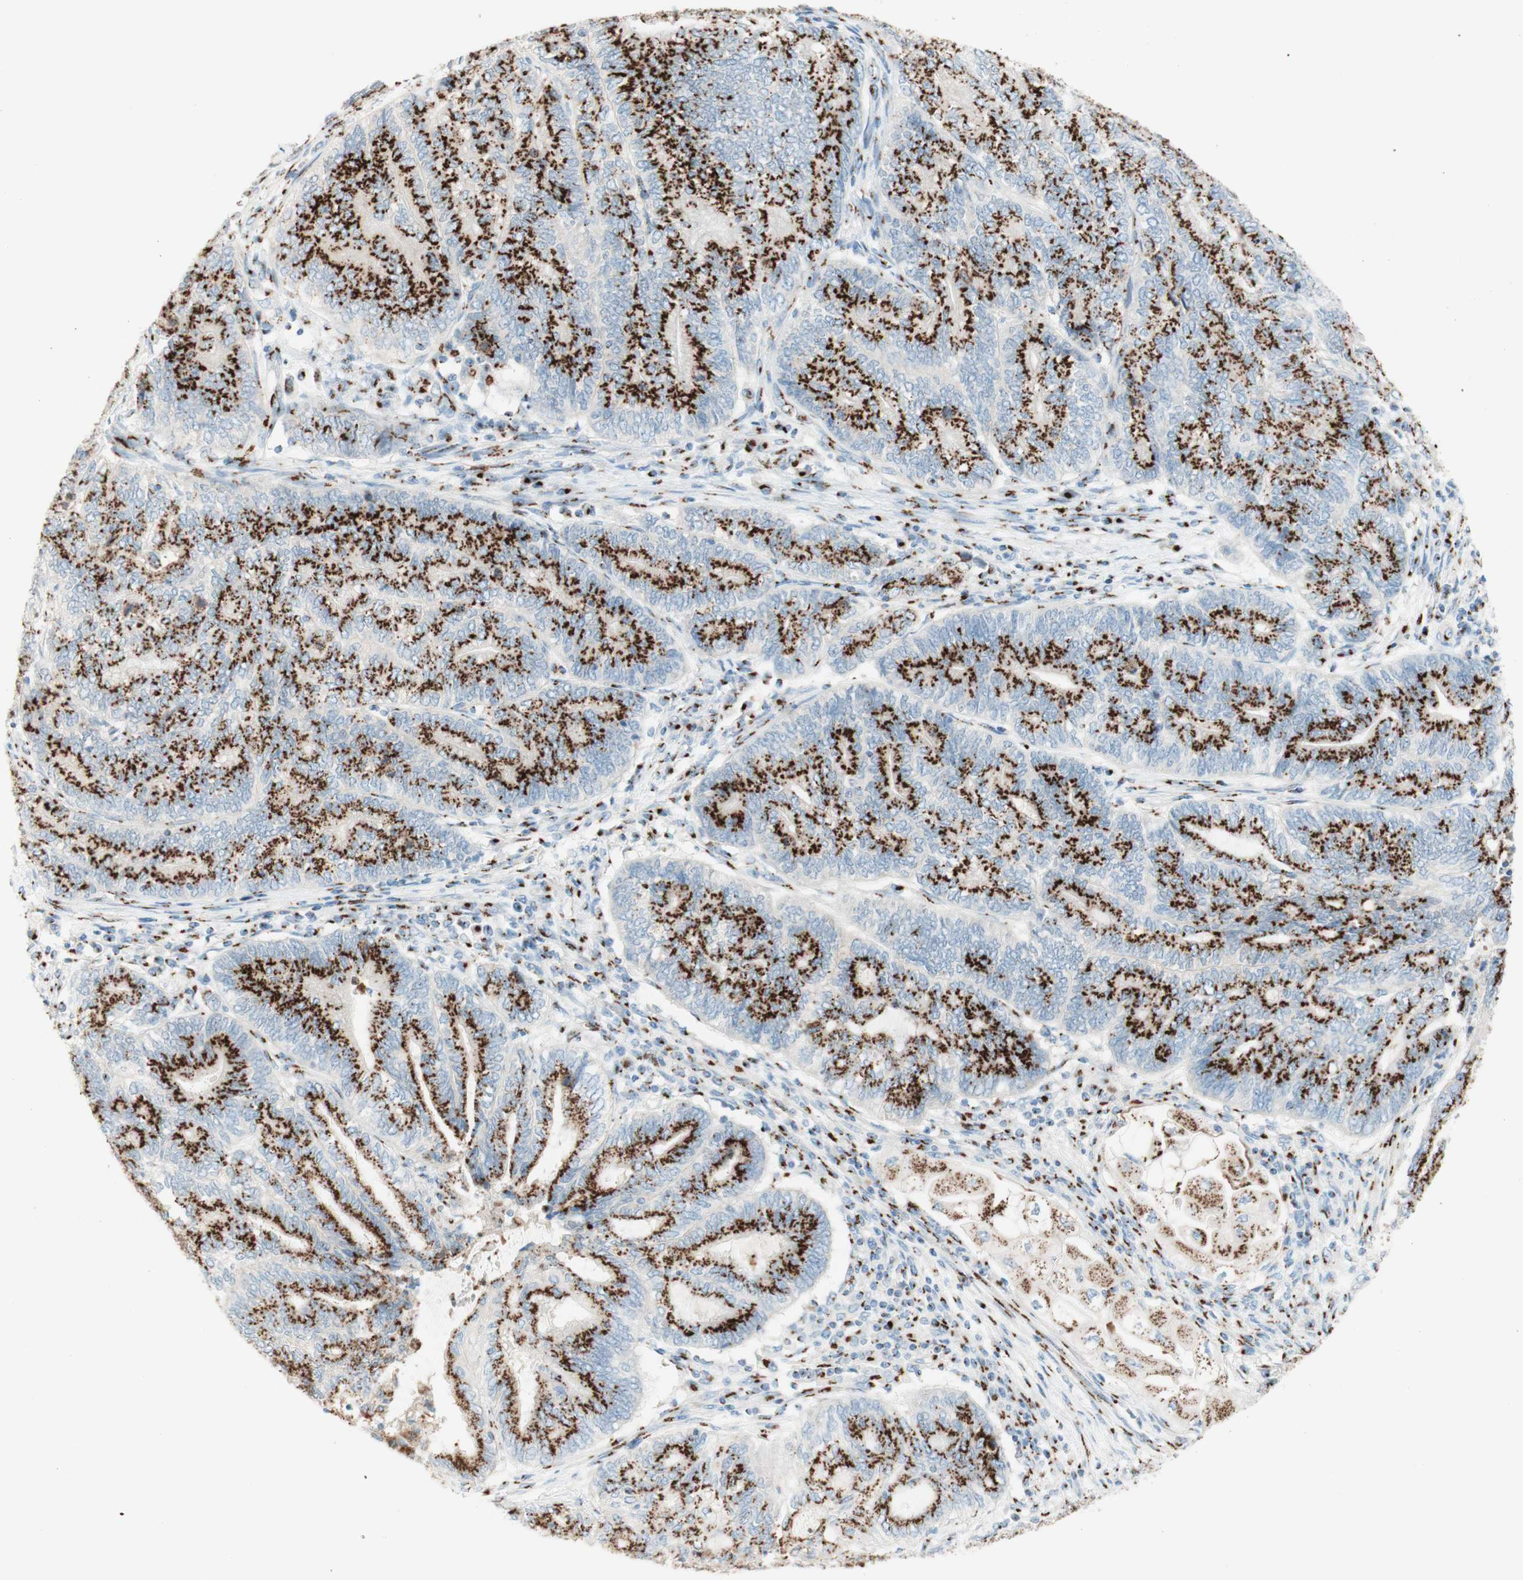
{"staining": {"intensity": "strong", "quantity": ">75%", "location": "cytoplasmic/membranous"}, "tissue": "endometrial cancer", "cell_type": "Tumor cells", "image_type": "cancer", "snomed": [{"axis": "morphology", "description": "Adenocarcinoma, NOS"}, {"axis": "topography", "description": "Uterus"}, {"axis": "topography", "description": "Endometrium"}], "caption": "Endometrial cancer tissue displays strong cytoplasmic/membranous positivity in about >75% of tumor cells", "gene": "GOLGB1", "patient": {"sex": "female", "age": 70}}